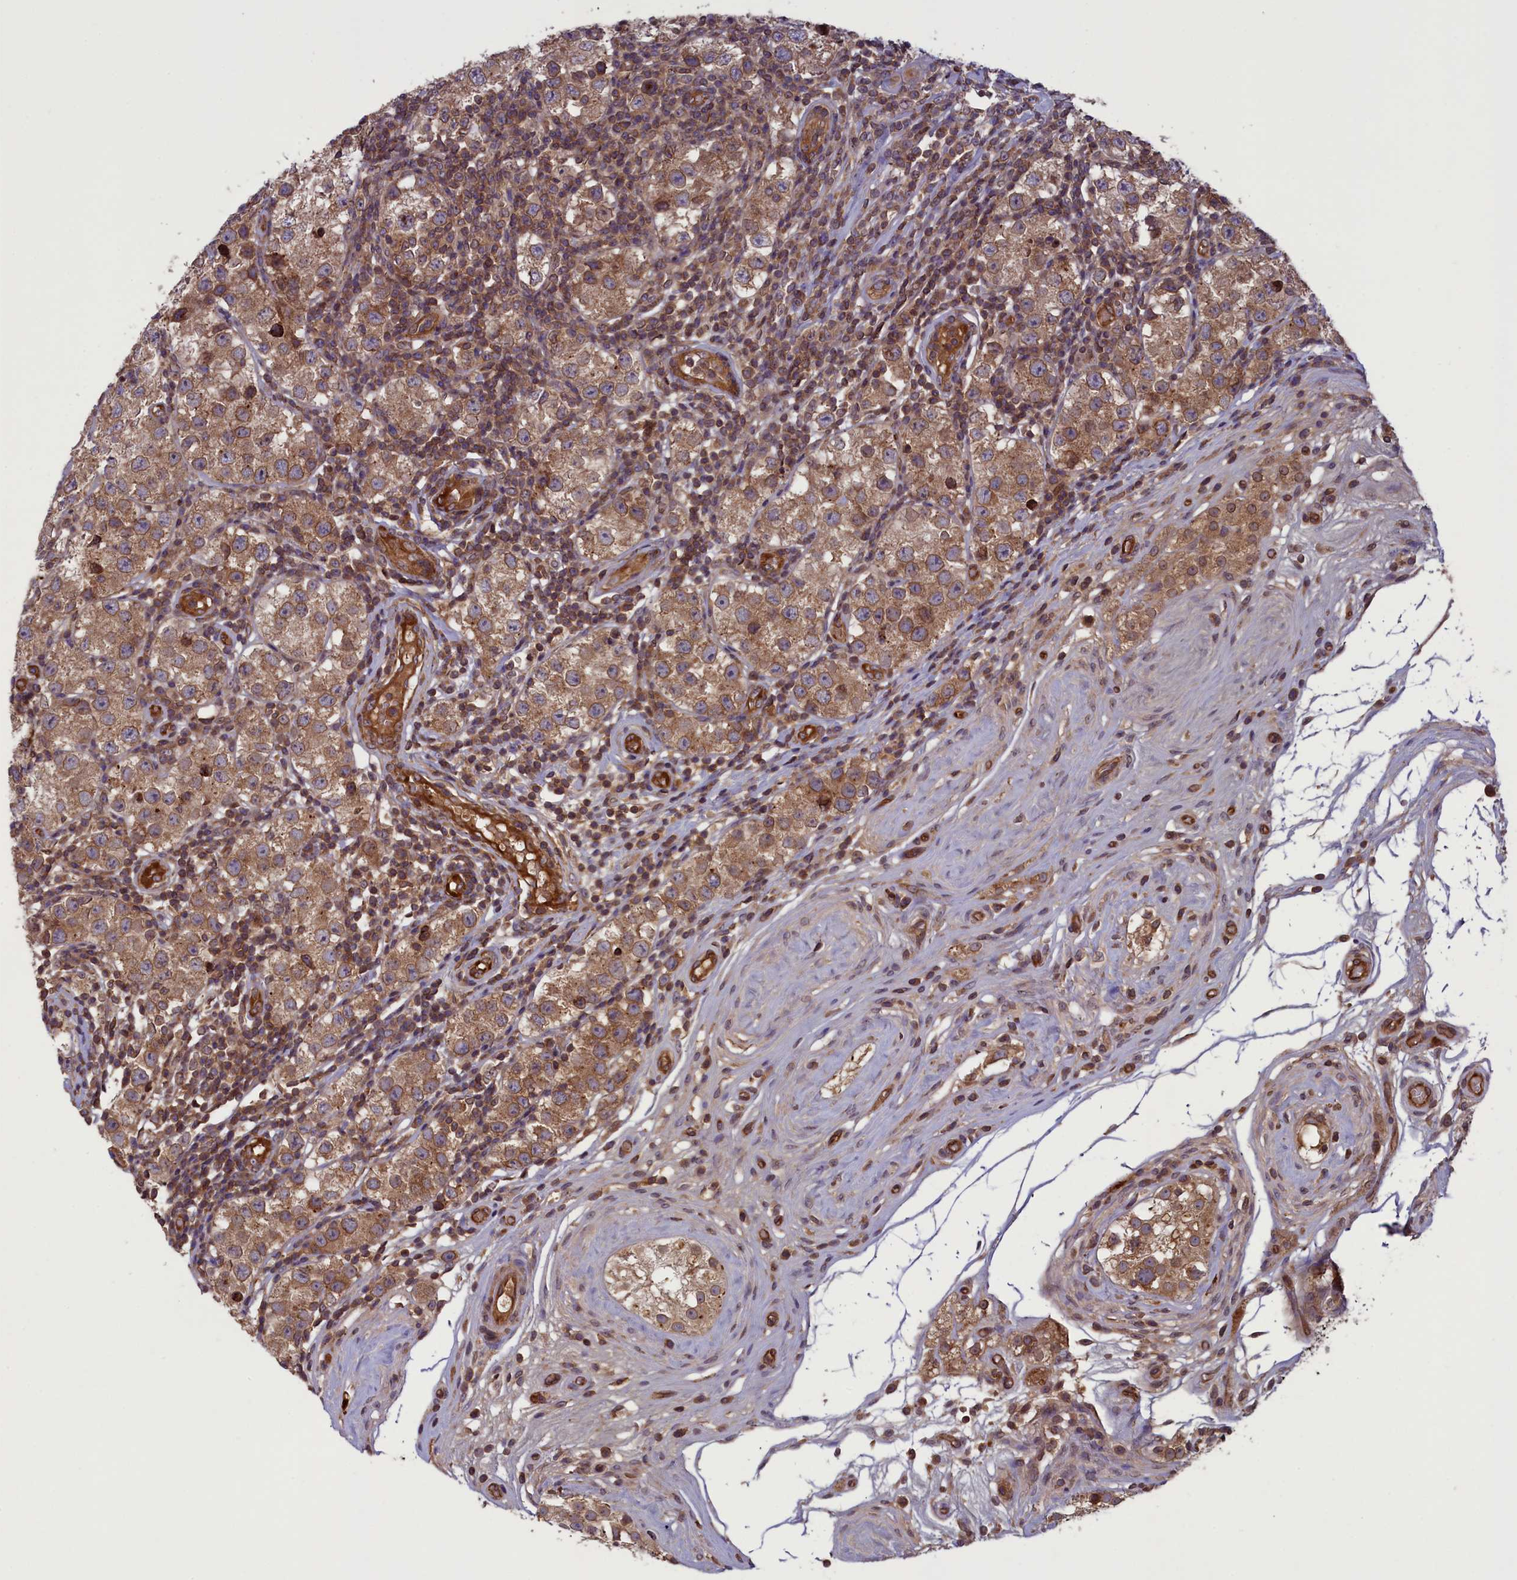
{"staining": {"intensity": "moderate", "quantity": ">75%", "location": "cytoplasmic/membranous"}, "tissue": "testis cancer", "cell_type": "Tumor cells", "image_type": "cancer", "snomed": [{"axis": "morphology", "description": "Seminoma, NOS"}, {"axis": "topography", "description": "Testis"}], "caption": "IHC image of seminoma (testis) stained for a protein (brown), which shows medium levels of moderate cytoplasmic/membranous staining in approximately >75% of tumor cells.", "gene": "CCDC125", "patient": {"sex": "male", "age": 34}}